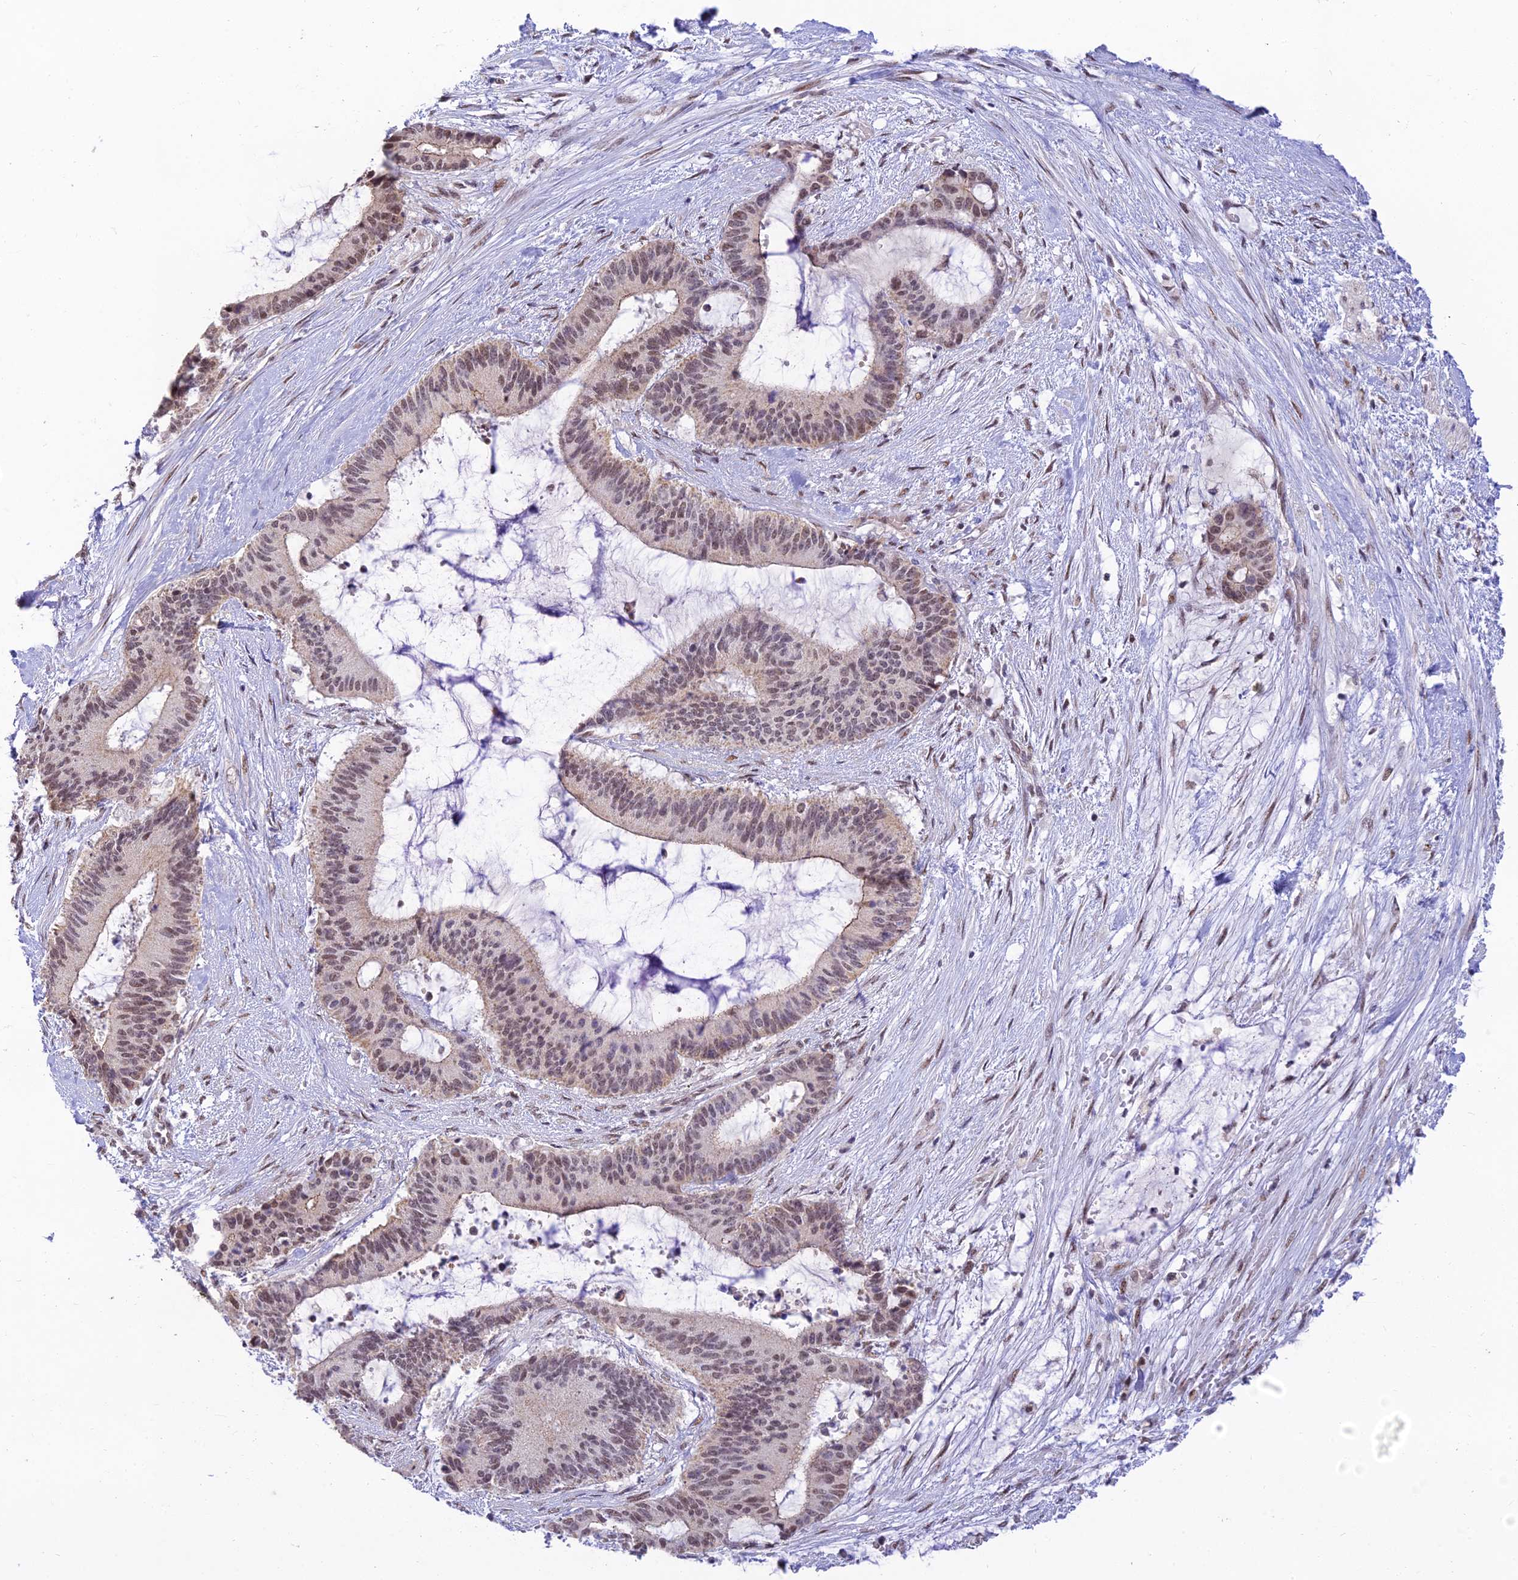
{"staining": {"intensity": "moderate", "quantity": "25%-75%", "location": "nuclear"}, "tissue": "liver cancer", "cell_type": "Tumor cells", "image_type": "cancer", "snomed": [{"axis": "morphology", "description": "Normal tissue, NOS"}, {"axis": "morphology", "description": "Cholangiocarcinoma"}, {"axis": "topography", "description": "Liver"}, {"axis": "topography", "description": "Peripheral nerve tissue"}], "caption": "The photomicrograph reveals a brown stain indicating the presence of a protein in the nuclear of tumor cells in liver cancer. (Stains: DAB (3,3'-diaminobenzidine) in brown, nuclei in blue, Microscopy: brightfield microscopy at high magnification).", "gene": "MICOS13", "patient": {"sex": "female", "age": 73}}